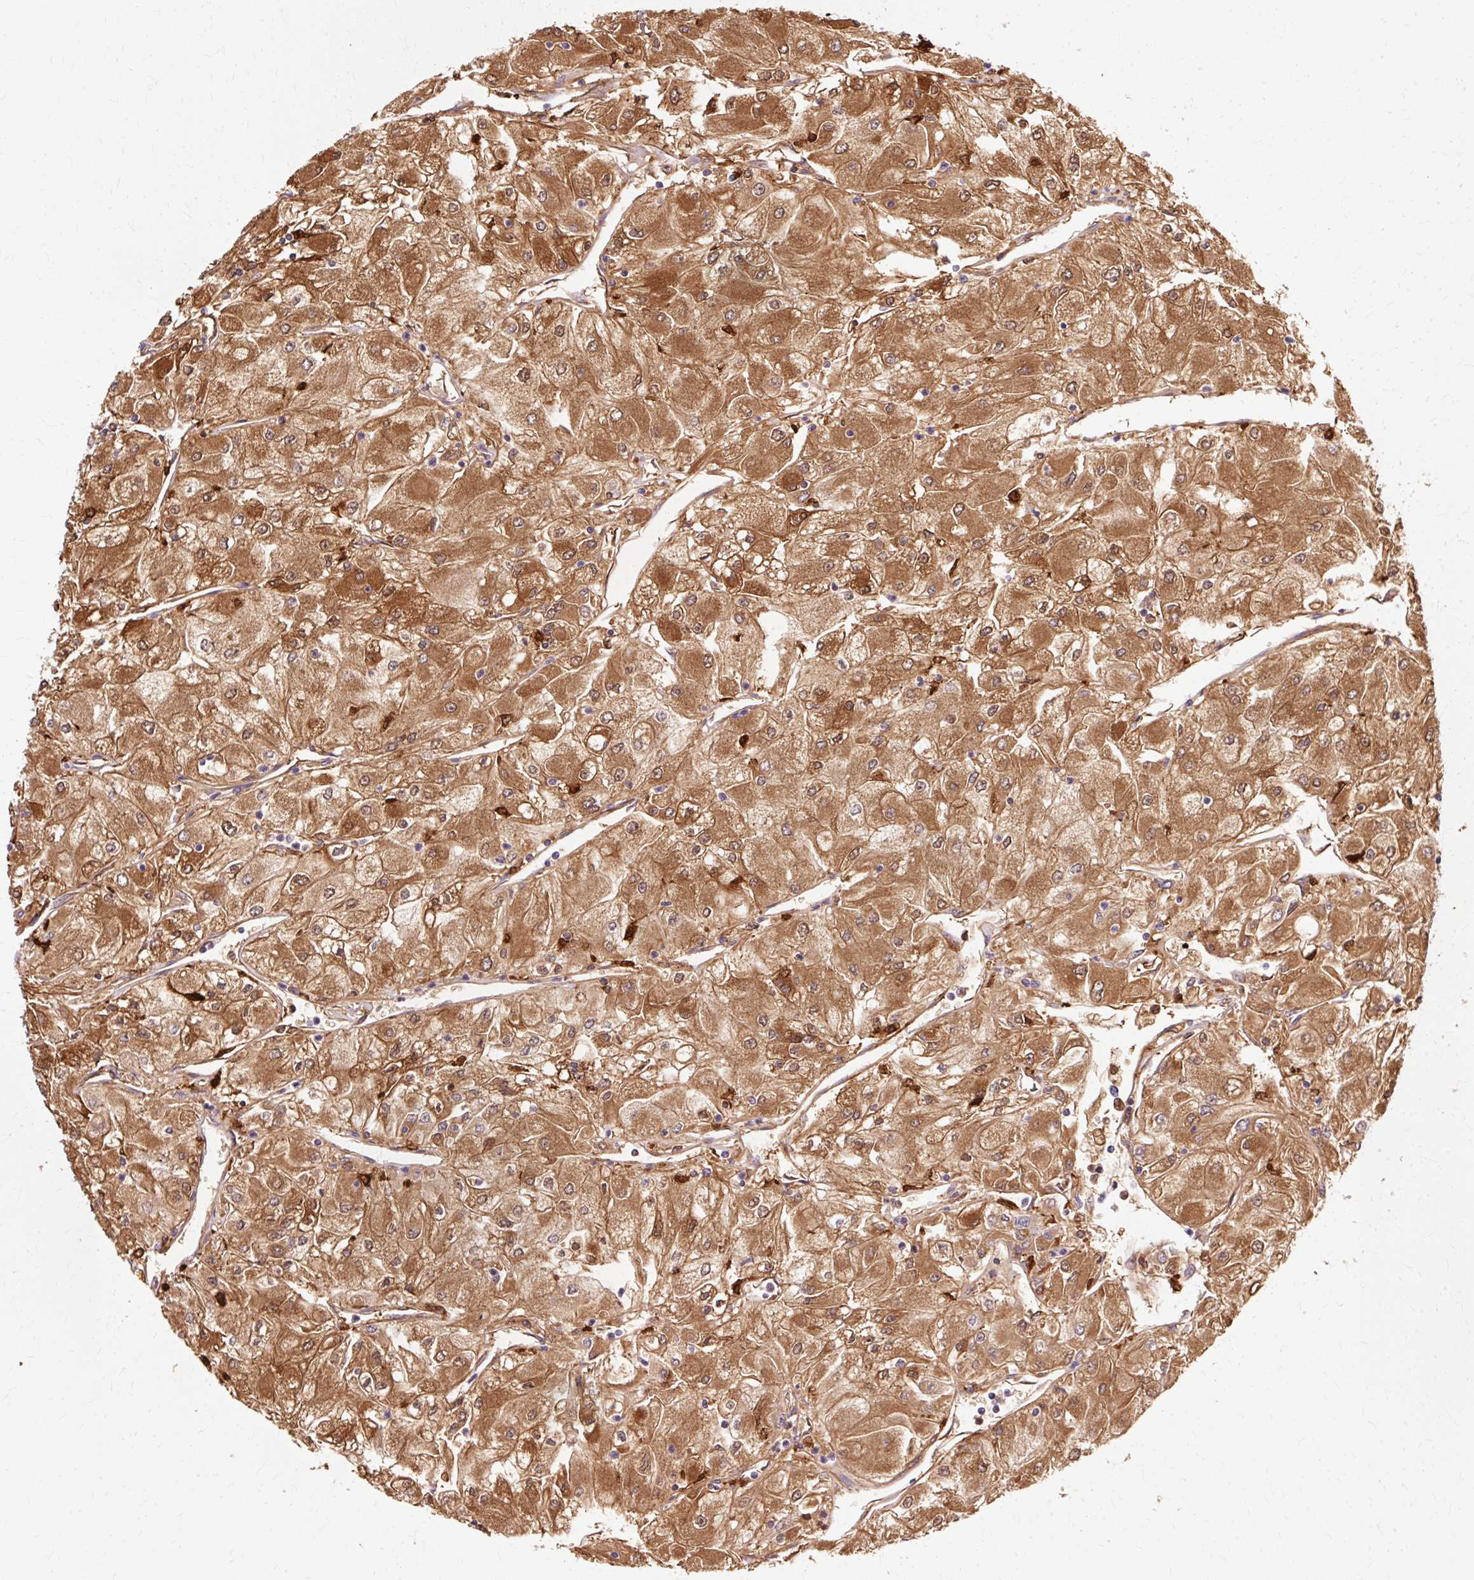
{"staining": {"intensity": "strong", "quantity": ">75%", "location": "cytoplasmic/membranous"}, "tissue": "renal cancer", "cell_type": "Tumor cells", "image_type": "cancer", "snomed": [{"axis": "morphology", "description": "Adenocarcinoma, NOS"}, {"axis": "topography", "description": "Kidney"}], "caption": "IHC photomicrograph of renal cancer (adenocarcinoma) stained for a protein (brown), which displays high levels of strong cytoplasmic/membranous positivity in approximately >75% of tumor cells.", "gene": "GPX1", "patient": {"sex": "male", "age": 80}}